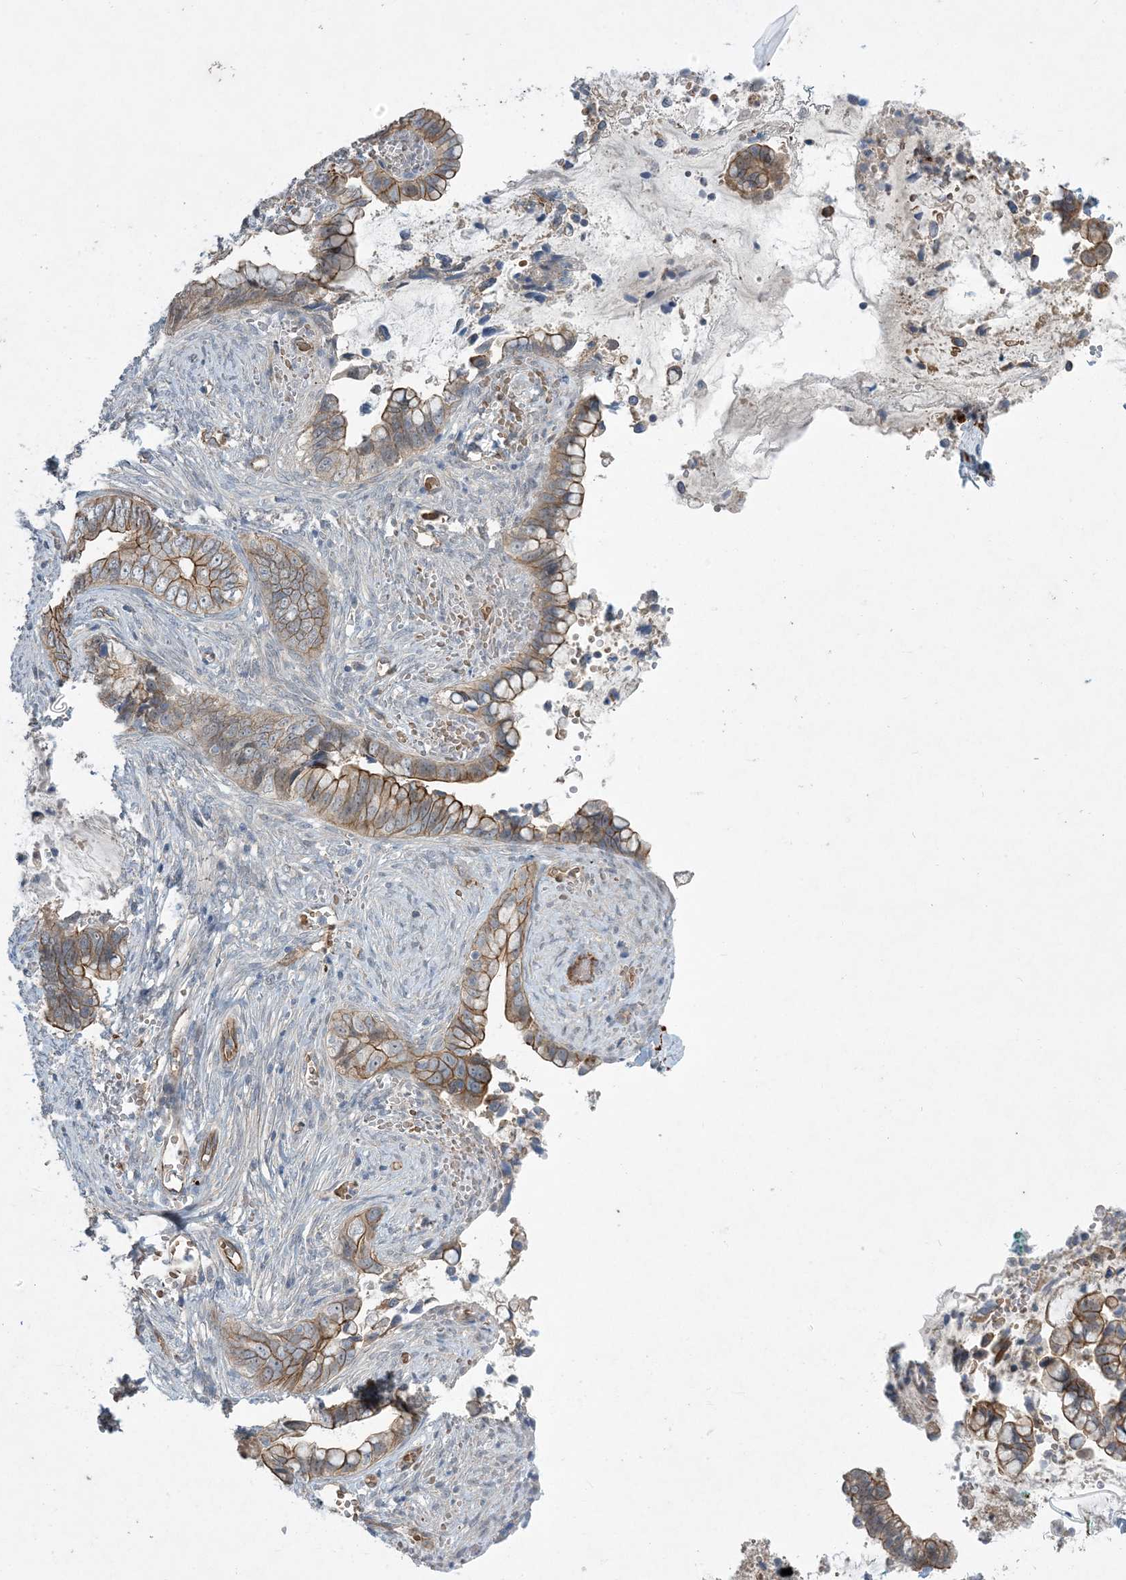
{"staining": {"intensity": "moderate", "quantity": "25%-75%", "location": "cytoplasmic/membranous"}, "tissue": "cervical cancer", "cell_type": "Tumor cells", "image_type": "cancer", "snomed": [{"axis": "morphology", "description": "Adenocarcinoma, NOS"}, {"axis": "topography", "description": "Cervix"}], "caption": "Moderate cytoplasmic/membranous staining is seen in approximately 25%-75% of tumor cells in adenocarcinoma (cervical).", "gene": "AOC1", "patient": {"sex": "female", "age": 44}}